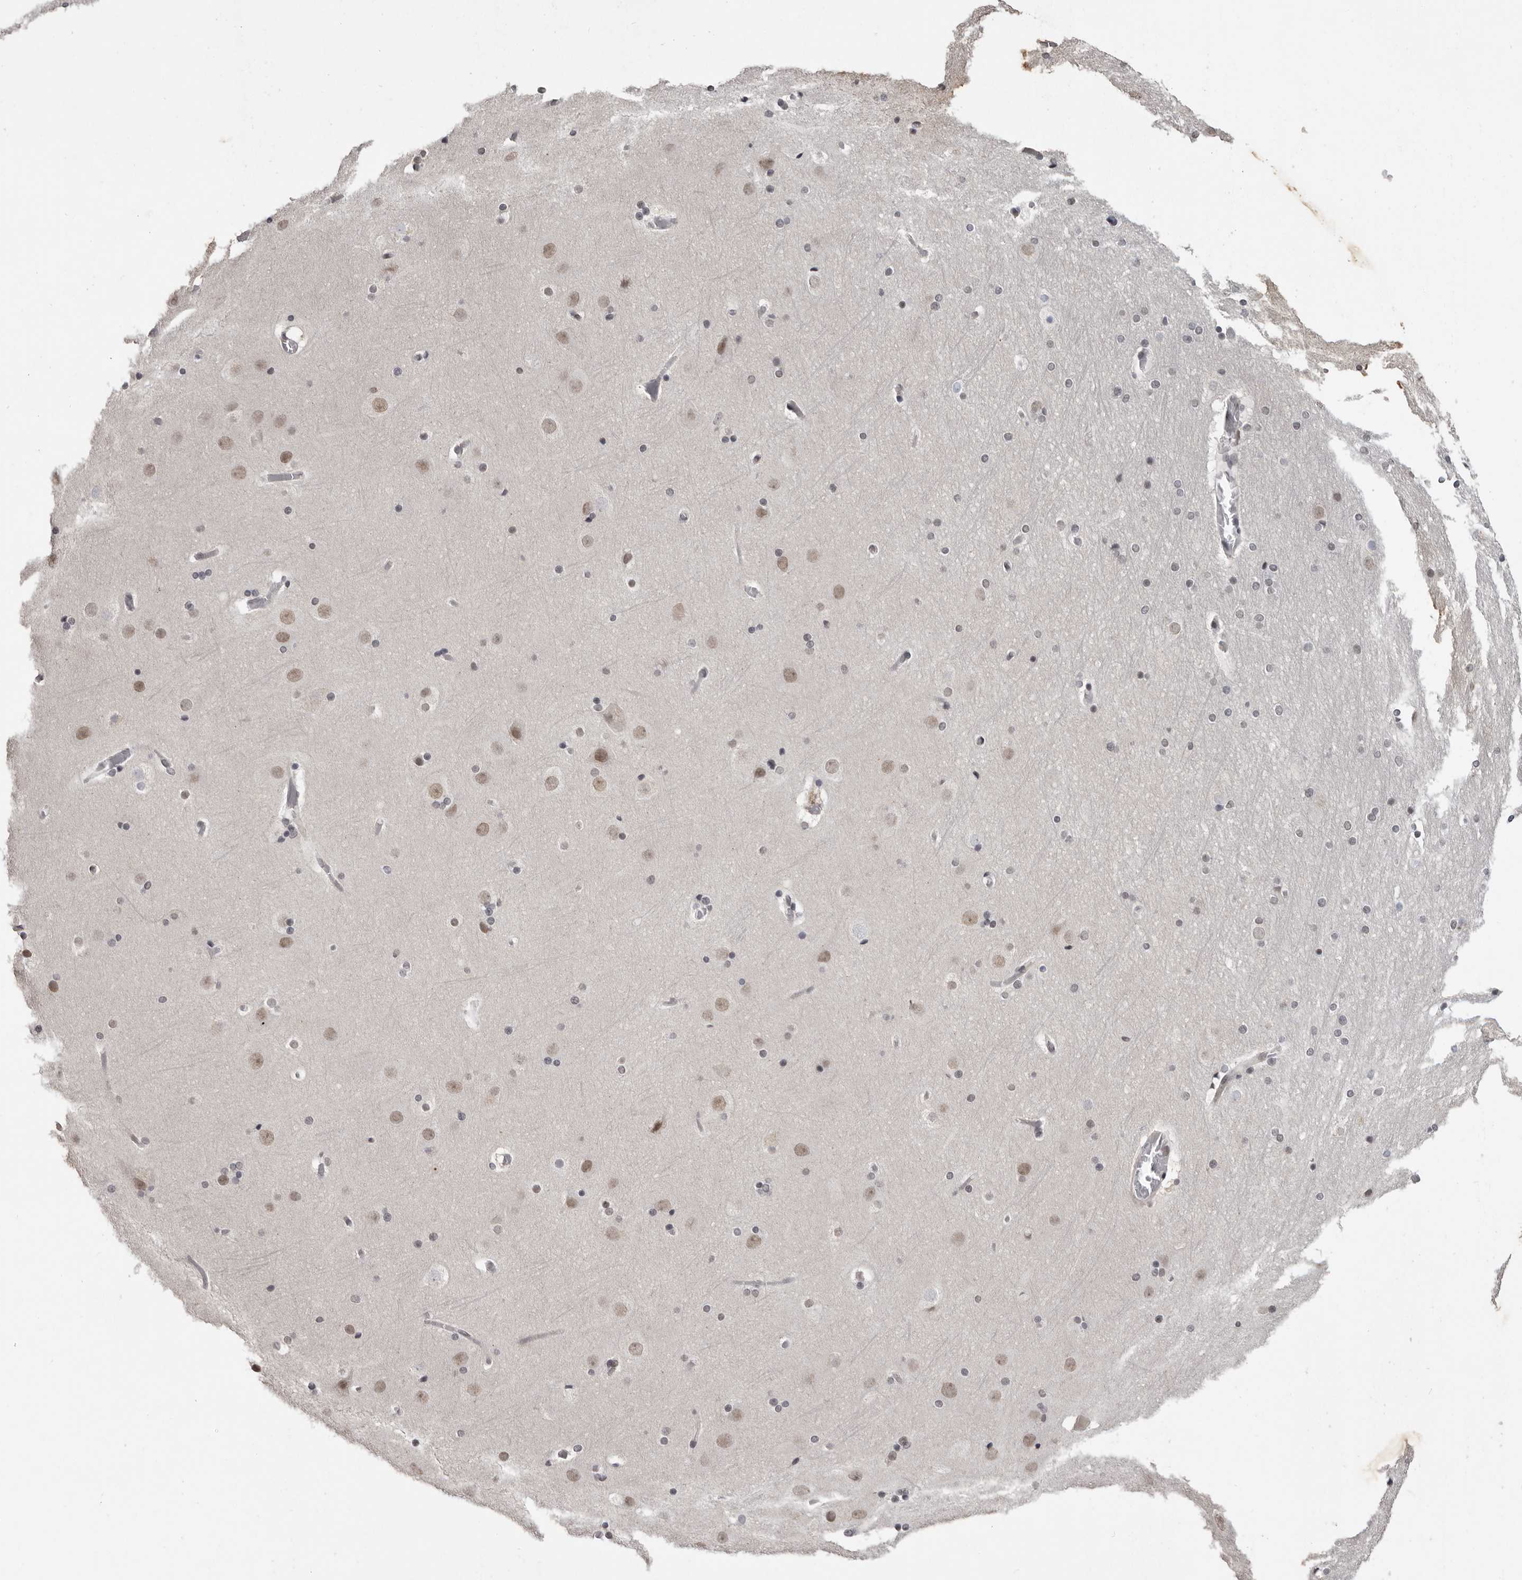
{"staining": {"intensity": "weak", "quantity": "25%-75%", "location": "nuclear"}, "tissue": "cerebral cortex", "cell_type": "Endothelial cells", "image_type": "normal", "snomed": [{"axis": "morphology", "description": "Normal tissue, NOS"}, {"axis": "topography", "description": "Cerebral cortex"}], "caption": "Immunohistochemical staining of unremarkable human cerebral cortex exhibits weak nuclear protein expression in about 25%-75% of endothelial cells.", "gene": "SRCAP", "patient": {"sex": "male", "age": 57}}